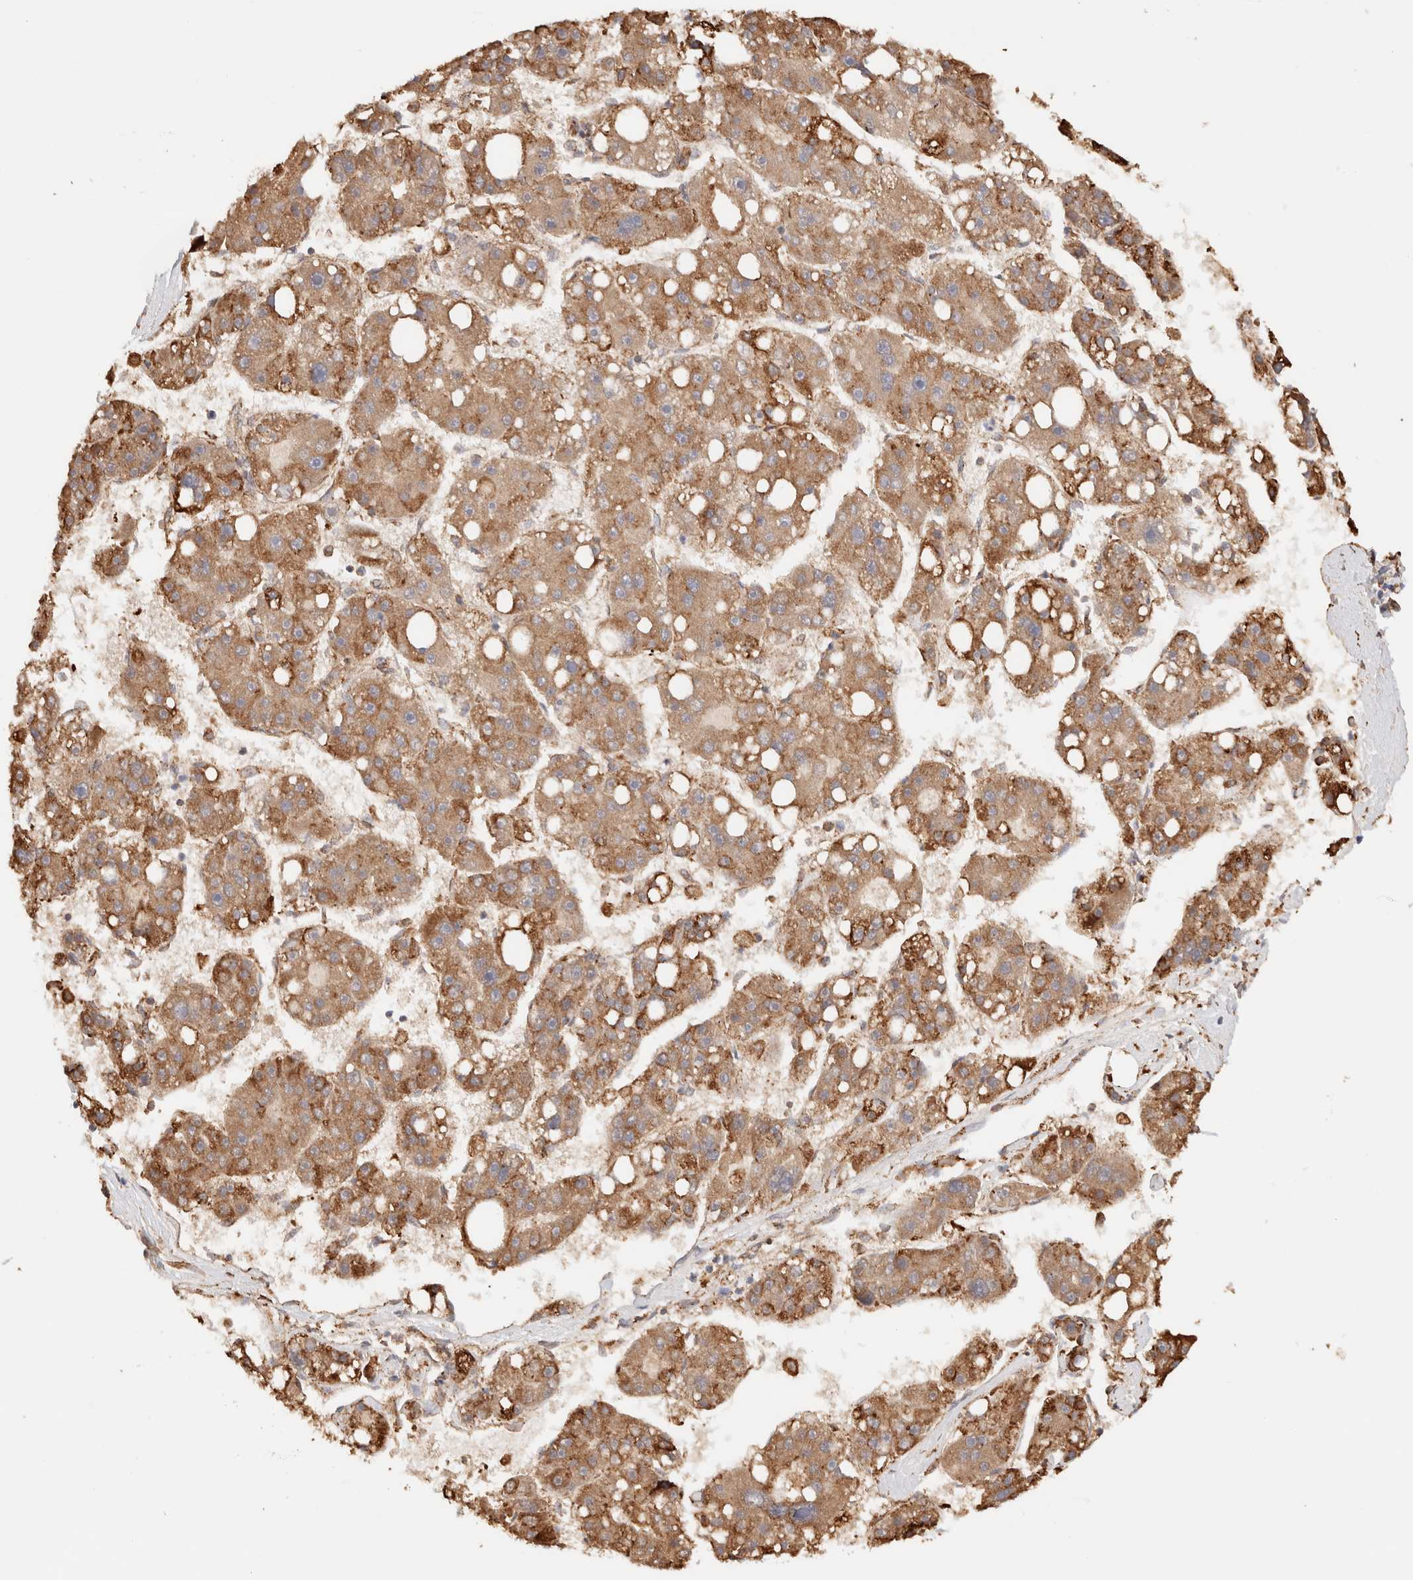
{"staining": {"intensity": "moderate", "quantity": ">75%", "location": "cytoplasmic/membranous"}, "tissue": "liver cancer", "cell_type": "Tumor cells", "image_type": "cancer", "snomed": [{"axis": "morphology", "description": "Carcinoma, Hepatocellular, NOS"}, {"axis": "topography", "description": "Liver"}], "caption": "Approximately >75% of tumor cells in liver cancer (hepatocellular carcinoma) show moderate cytoplasmic/membranous protein expression as visualized by brown immunohistochemical staining.", "gene": "FER", "patient": {"sex": "female", "age": 61}}